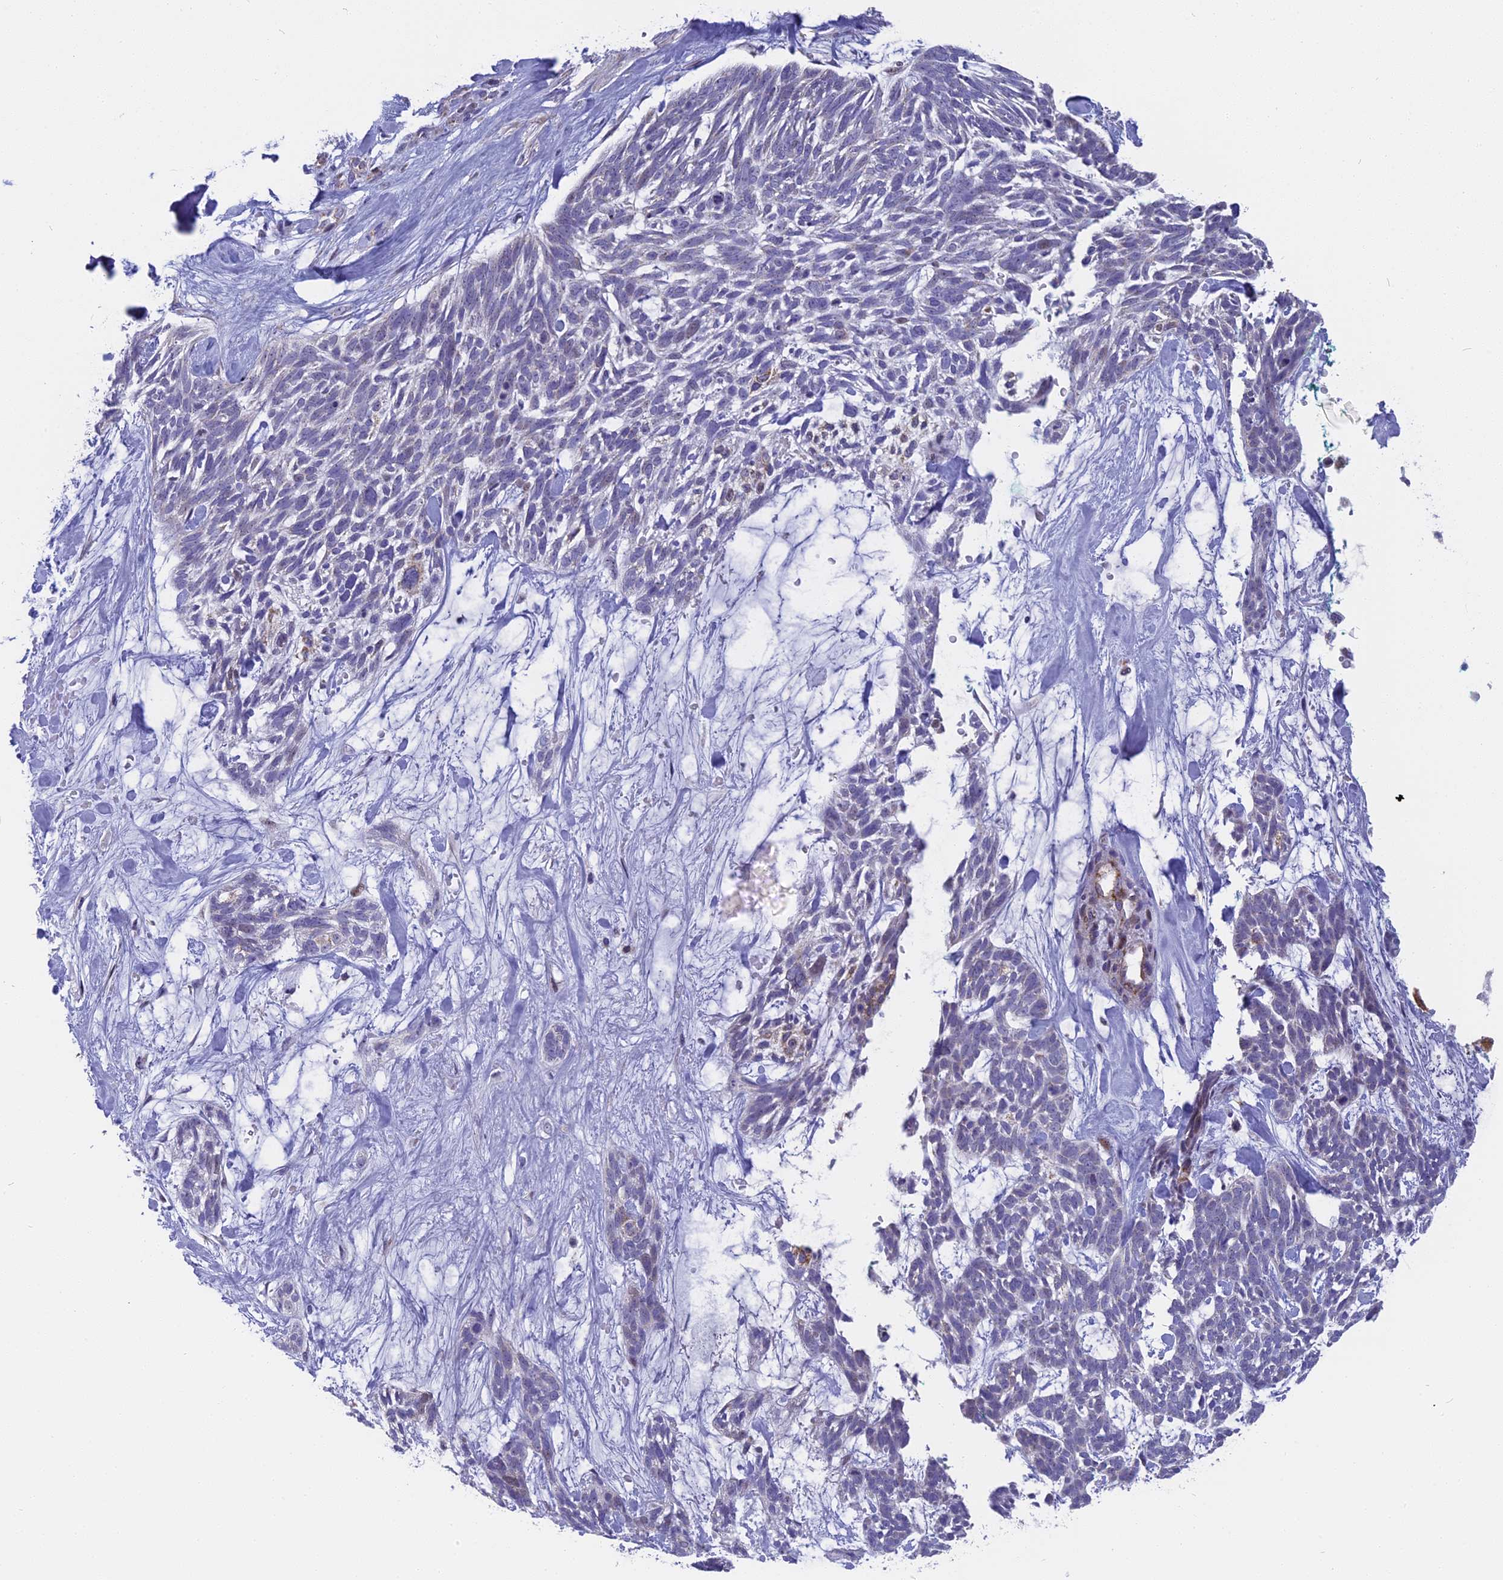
{"staining": {"intensity": "negative", "quantity": "none", "location": "none"}, "tissue": "skin cancer", "cell_type": "Tumor cells", "image_type": "cancer", "snomed": [{"axis": "morphology", "description": "Basal cell carcinoma"}, {"axis": "topography", "description": "Skin"}], "caption": "Immunohistochemical staining of skin cancer (basal cell carcinoma) reveals no significant positivity in tumor cells.", "gene": "DTWD1", "patient": {"sex": "male", "age": 88}}